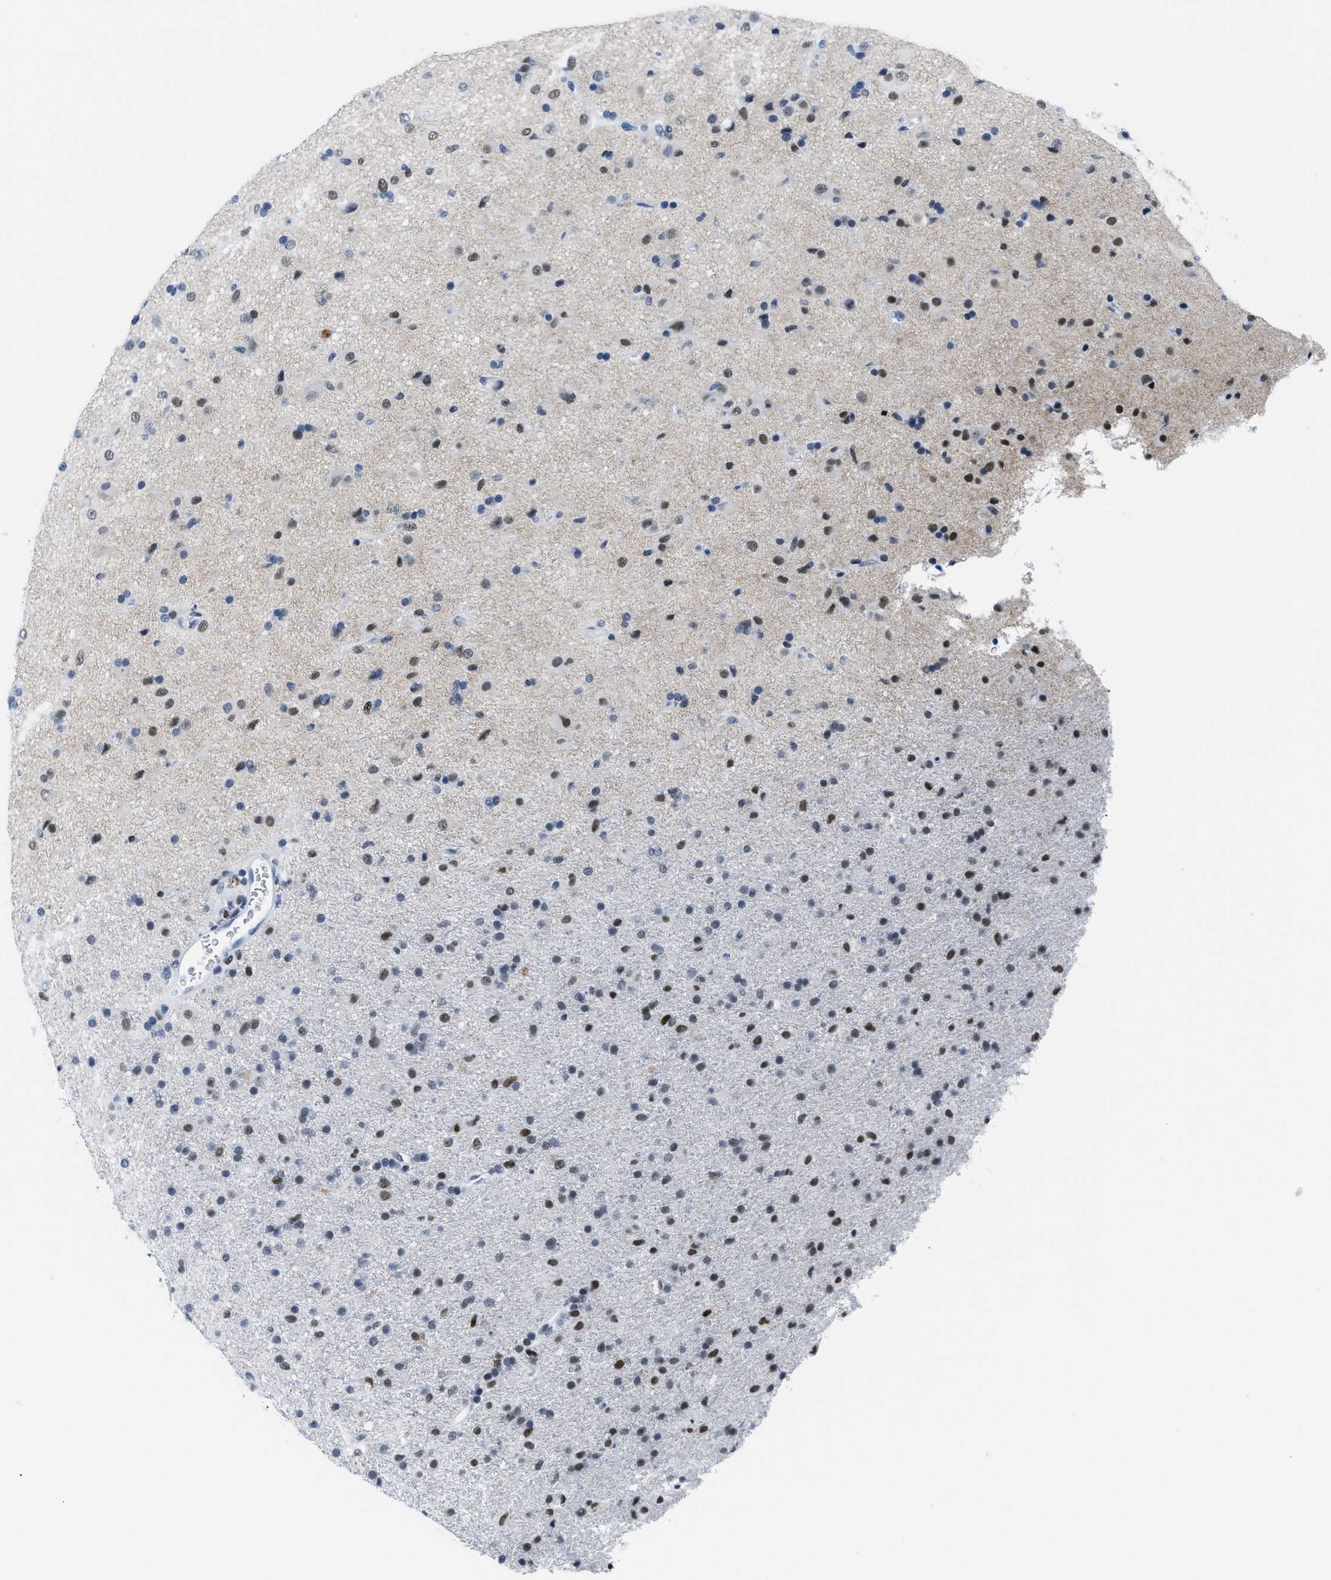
{"staining": {"intensity": "moderate", "quantity": "25%-75%", "location": "nuclear"}, "tissue": "glioma", "cell_type": "Tumor cells", "image_type": "cancer", "snomed": [{"axis": "morphology", "description": "Glioma, malignant, Low grade"}, {"axis": "topography", "description": "Brain"}], "caption": "Immunohistochemistry (DAB (3,3'-diaminobenzidine)) staining of glioma shows moderate nuclear protein staining in approximately 25%-75% of tumor cells.", "gene": "CTBP1", "patient": {"sex": "male", "age": 65}}